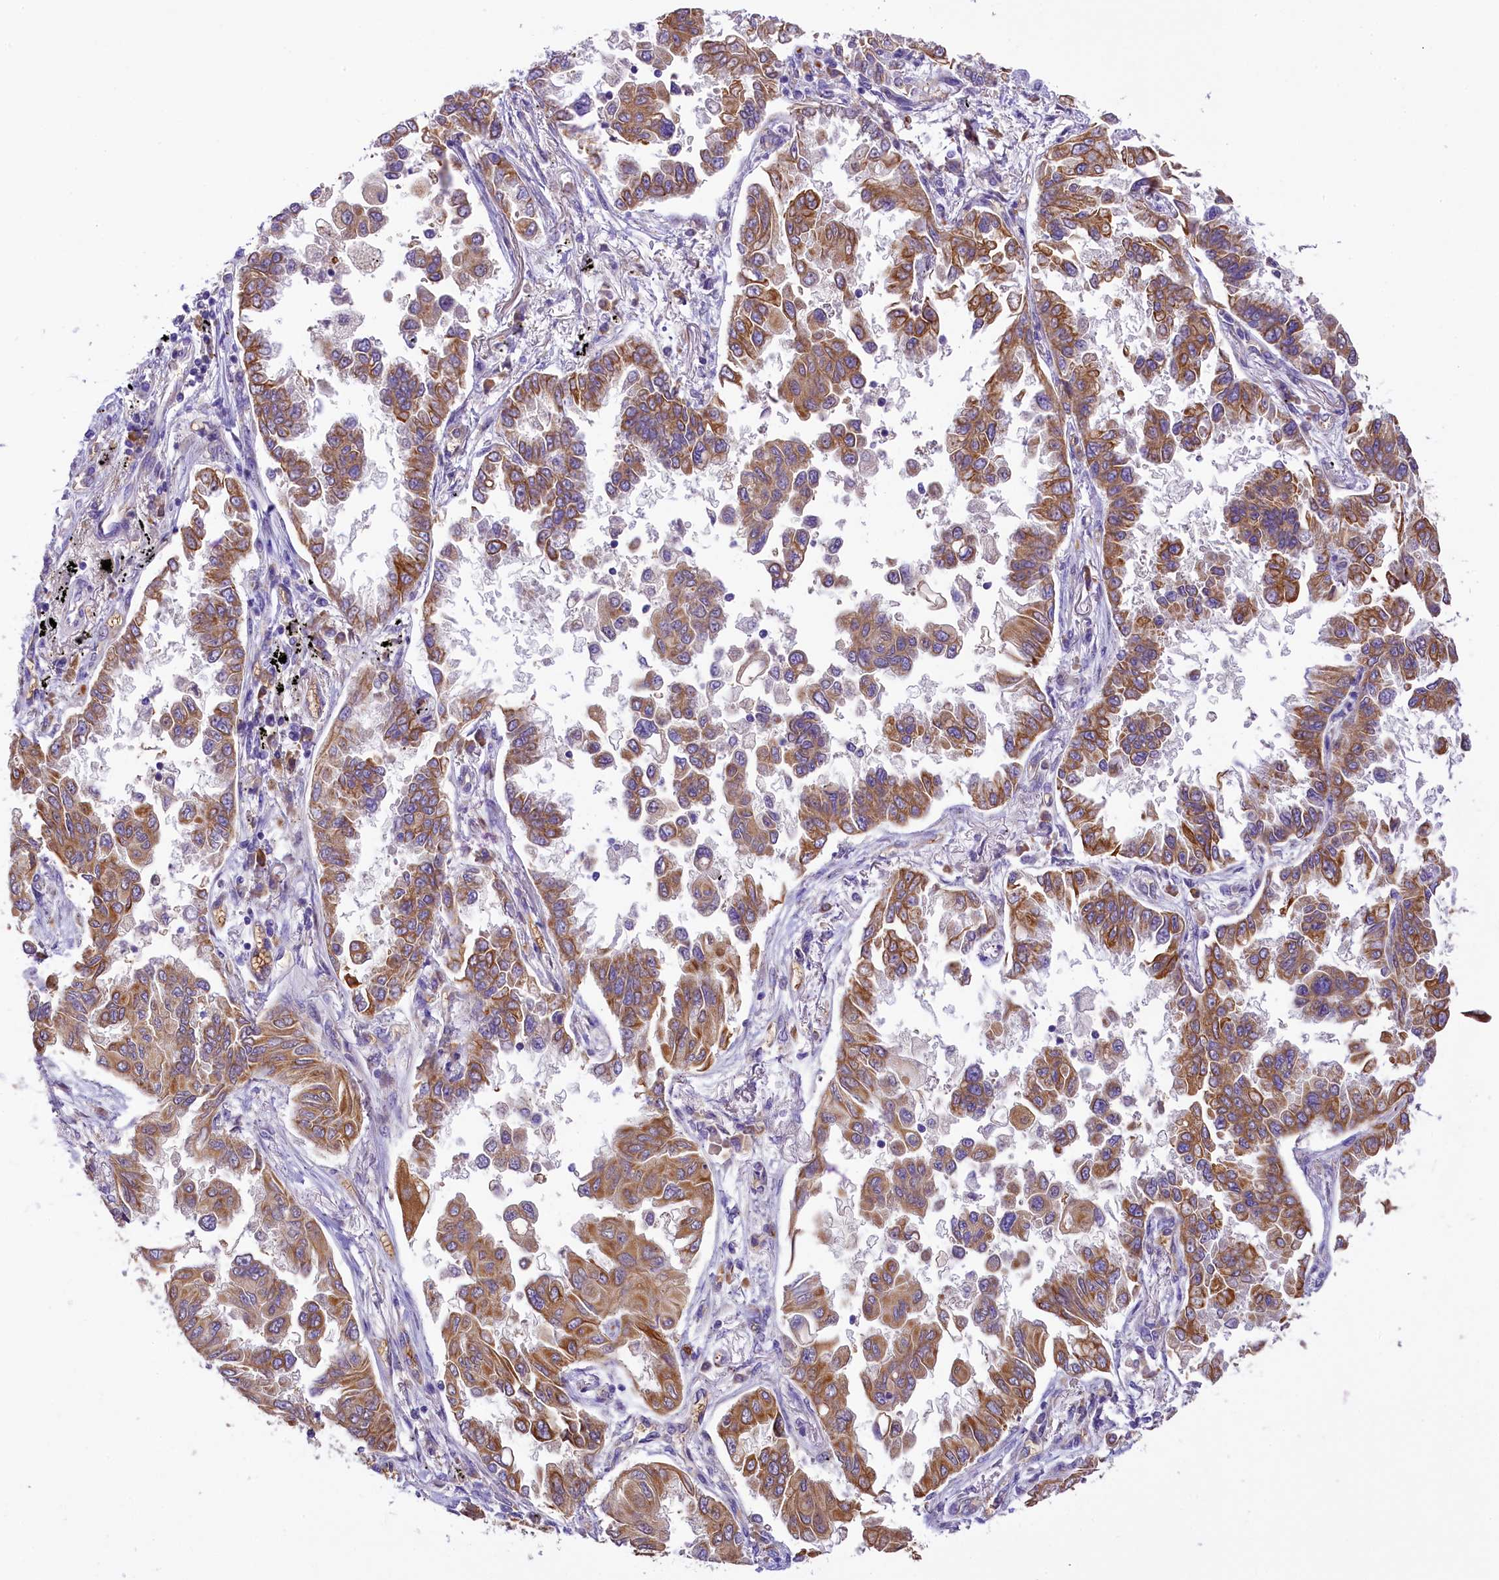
{"staining": {"intensity": "moderate", "quantity": ">75%", "location": "cytoplasmic/membranous"}, "tissue": "lung cancer", "cell_type": "Tumor cells", "image_type": "cancer", "snomed": [{"axis": "morphology", "description": "Adenocarcinoma, NOS"}, {"axis": "topography", "description": "Lung"}], "caption": "This micrograph shows immunohistochemistry (IHC) staining of human lung cancer, with medium moderate cytoplasmic/membranous positivity in approximately >75% of tumor cells.", "gene": "LARP4", "patient": {"sex": "female", "age": 67}}